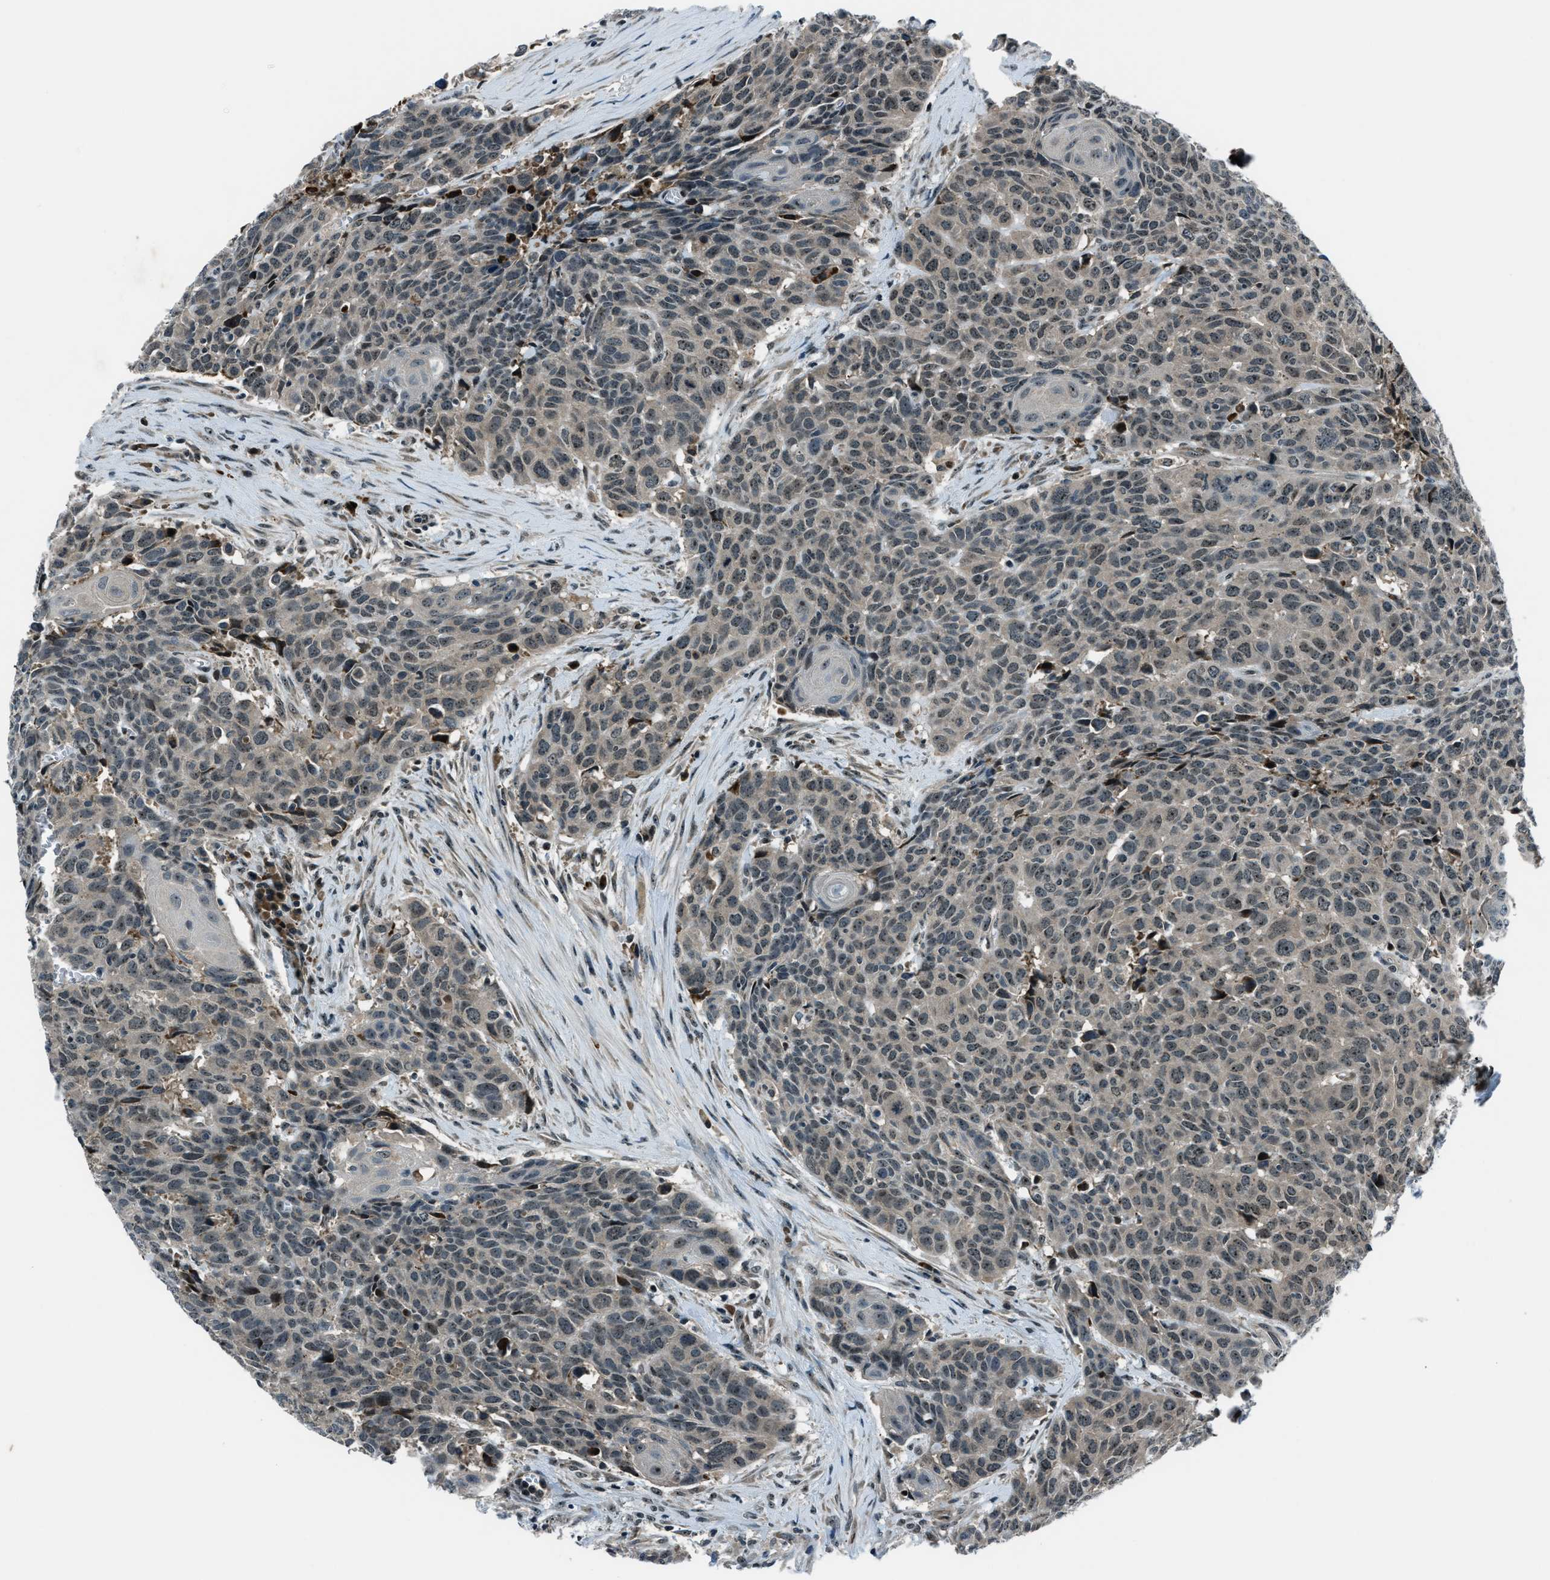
{"staining": {"intensity": "weak", "quantity": "<25%", "location": "cytoplasmic/membranous"}, "tissue": "head and neck cancer", "cell_type": "Tumor cells", "image_type": "cancer", "snomed": [{"axis": "morphology", "description": "Squamous cell carcinoma, NOS"}, {"axis": "topography", "description": "Head-Neck"}], "caption": "DAB (3,3'-diaminobenzidine) immunohistochemical staining of human head and neck cancer demonstrates no significant expression in tumor cells.", "gene": "ACTL9", "patient": {"sex": "male", "age": 66}}